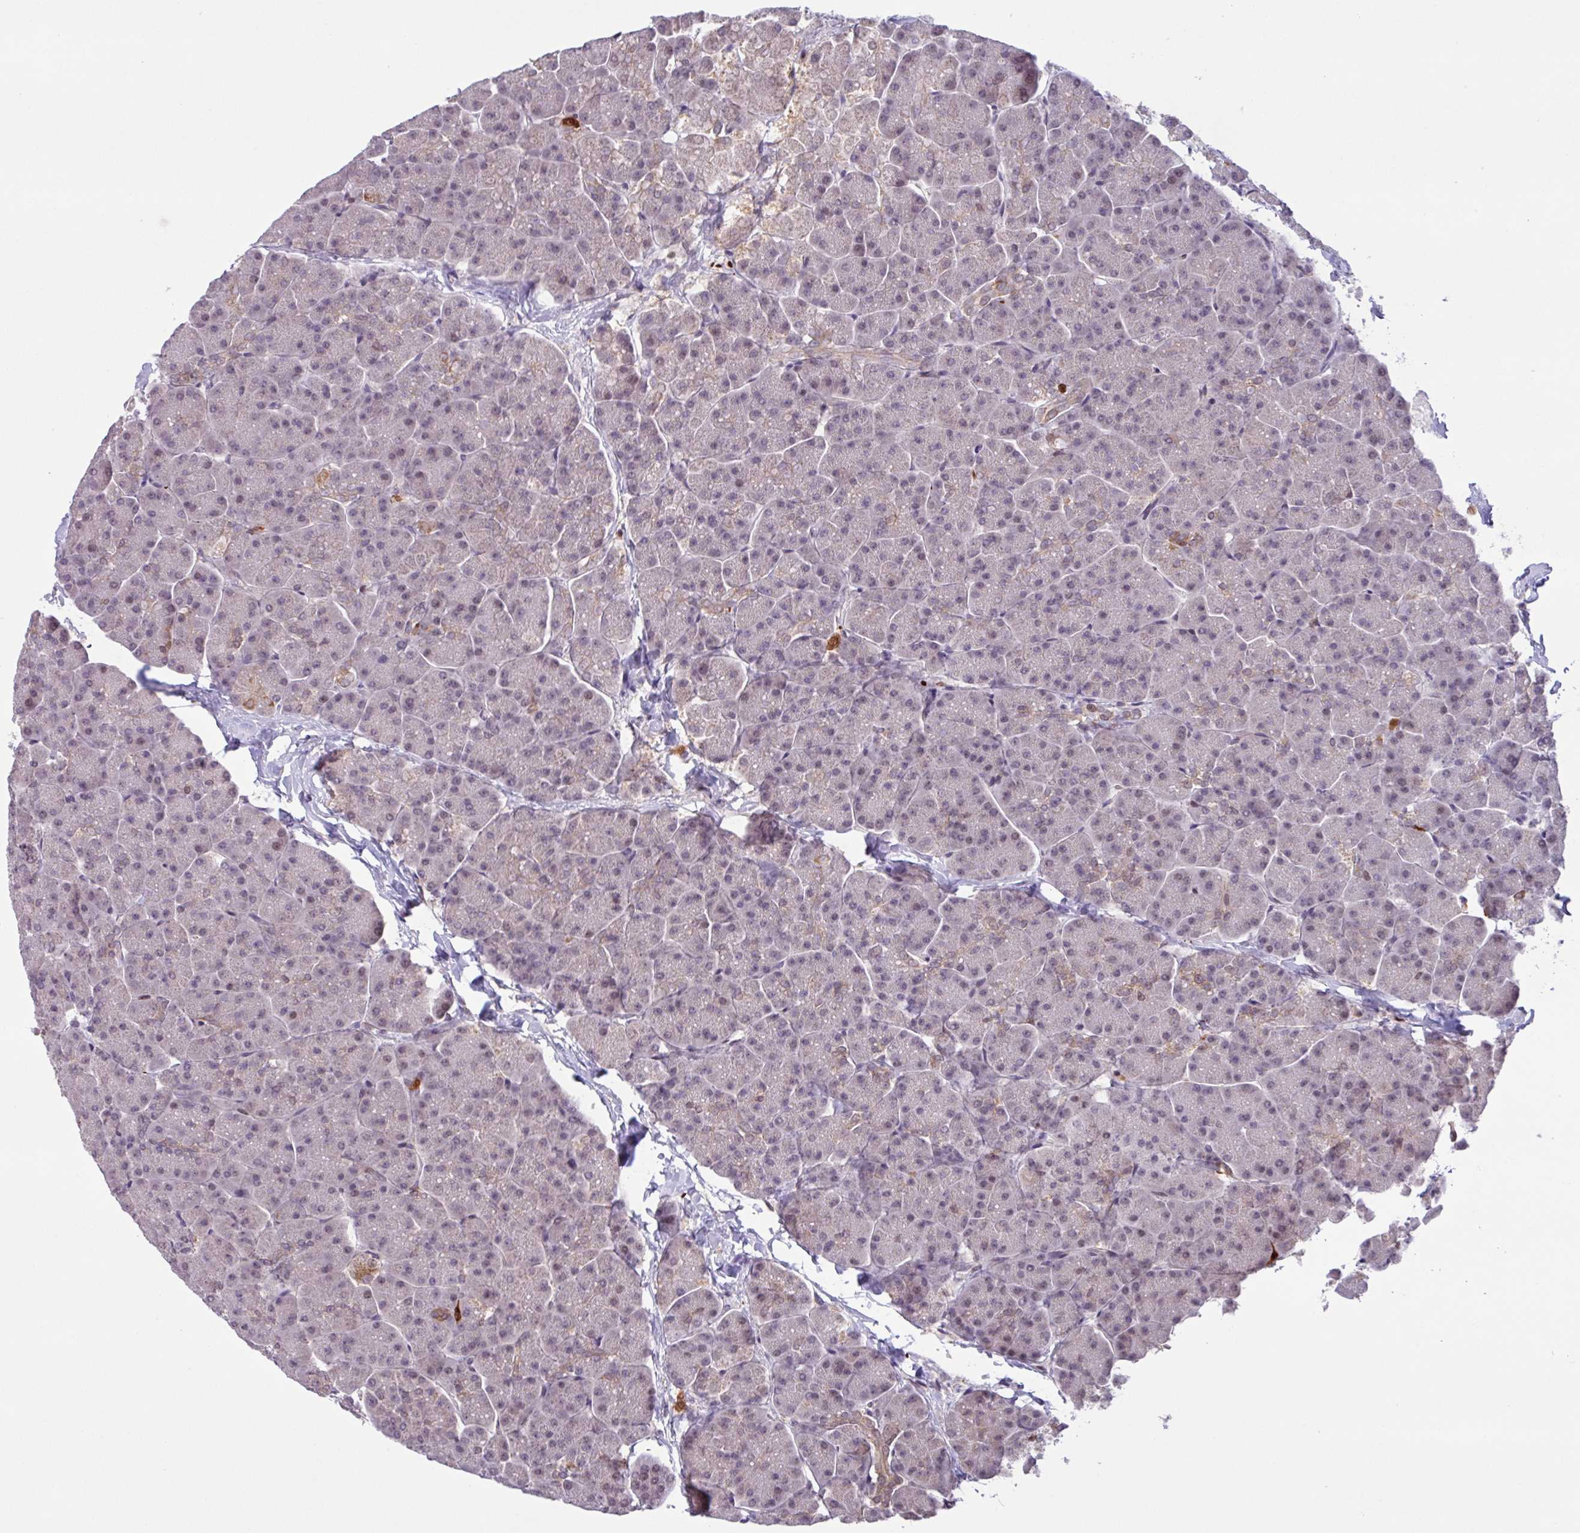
{"staining": {"intensity": "moderate", "quantity": "<25%", "location": "cytoplasmic/membranous,nuclear"}, "tissue": "pancreas", "cell_type": "Exocrine glandular cells", "image_type": "normal", "snomed": [{"axis": "morphology", "description": "Normal tissue, NOS"}, {"axis": "topography", "description": "Pancreas"}, {"axis": "topography", "description": "Peripheral nerve tissue"}], "caption": "Moderate cytoplasmic/membranous,nuclear staining for a protein is present in about <25% of exocrine glandular cells of unremarkable pancreas using IHC.", "gene": "BRD3", "patient": {"sex": "male", "age": 54}}